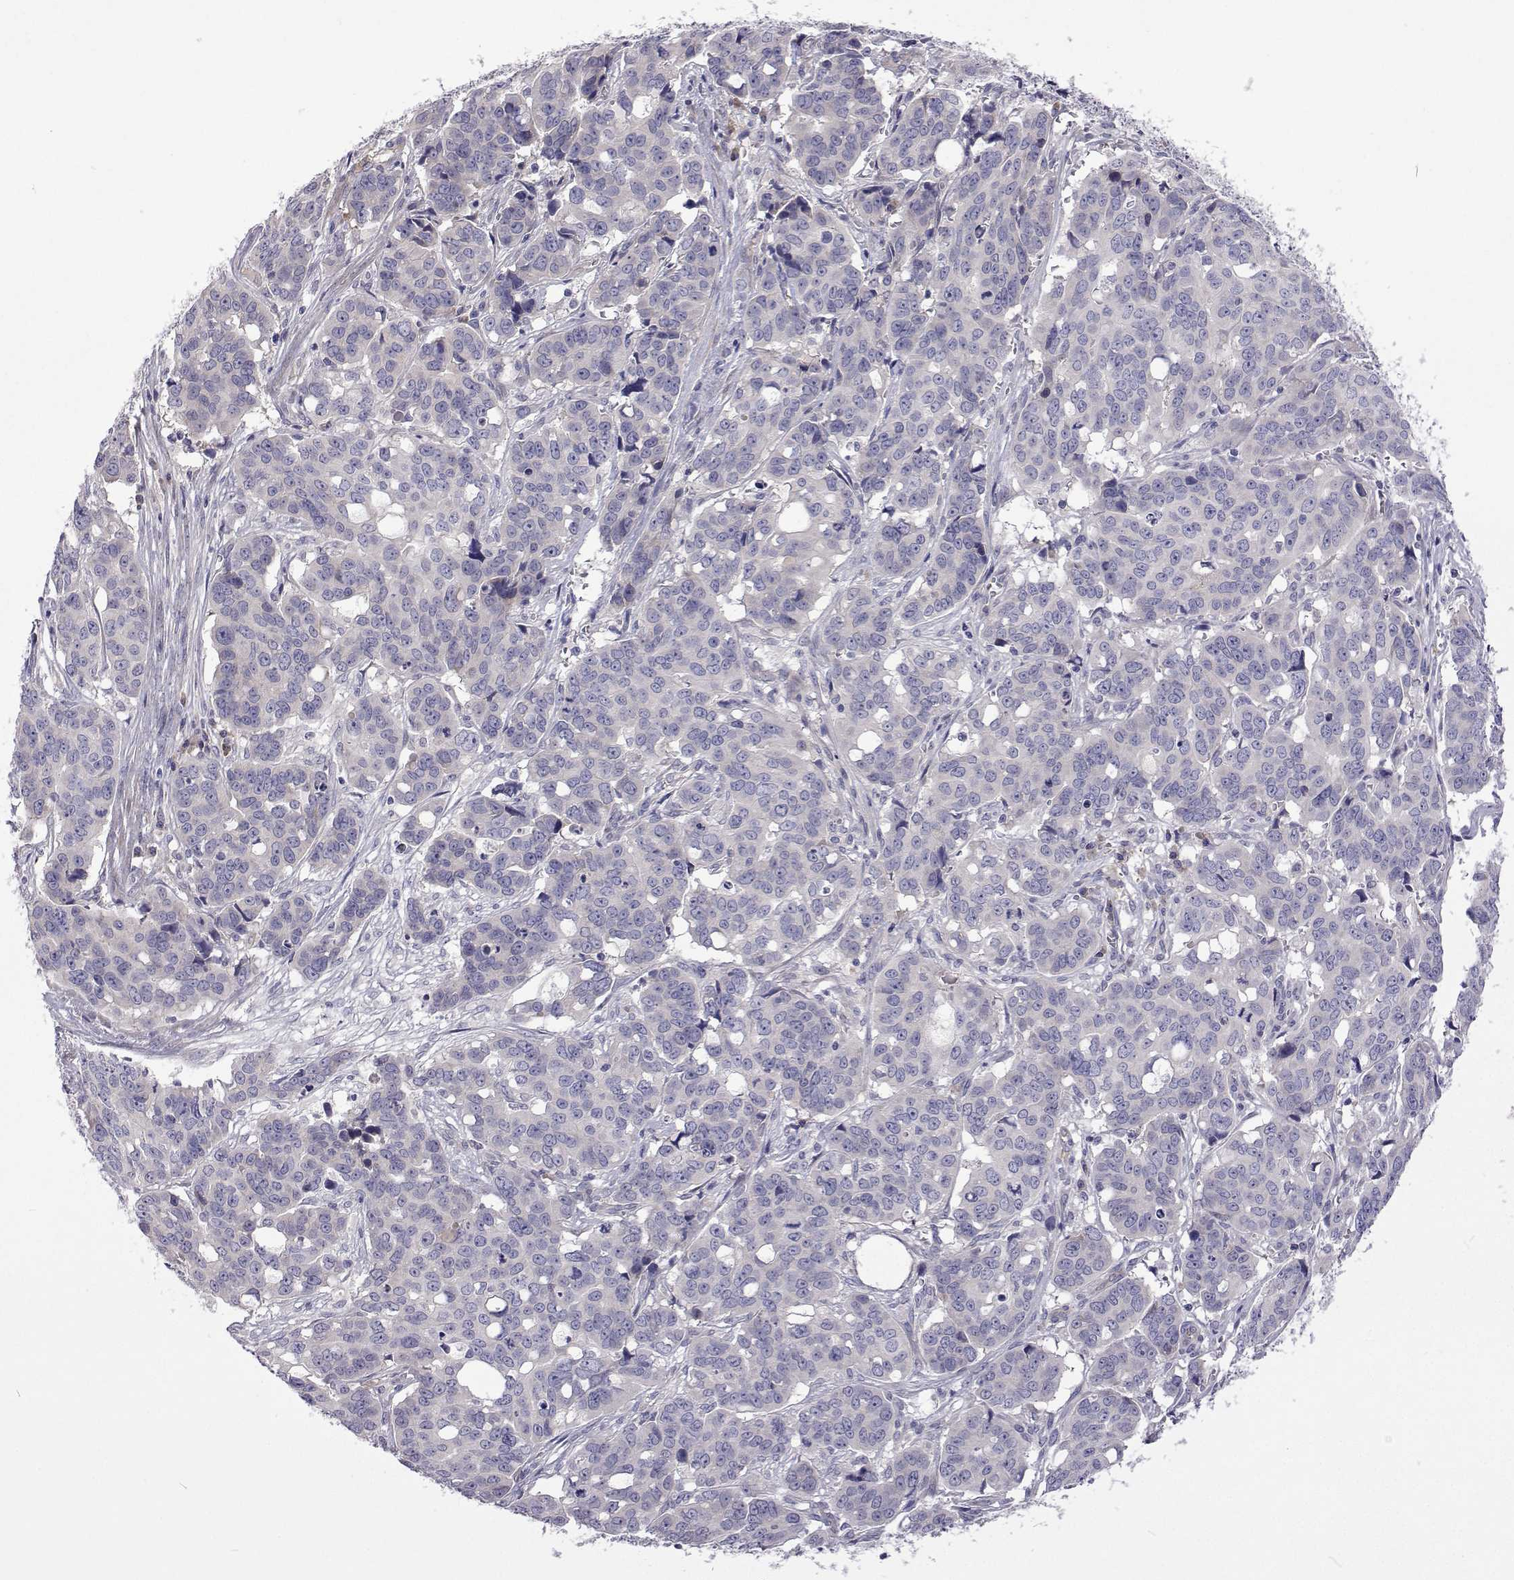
{"staining": {"intensity": "negative", "quantity": "none", "location": "none"}, "tissue": "ovarian cancer", "cell_type": "Tumor cells", "image_type": "cancer", "snomed": [{"axis": "morphology", "description": "Carcinoma, endometroid"}, {"axis": "topography", "description": "Ovary"}], "caption": "Immunohistochemistry of ovarian endometroid carcinoma displays no staining in tumor cells.", "gene": "NPR3", "patient": {"sex": "female", "age": 78}}